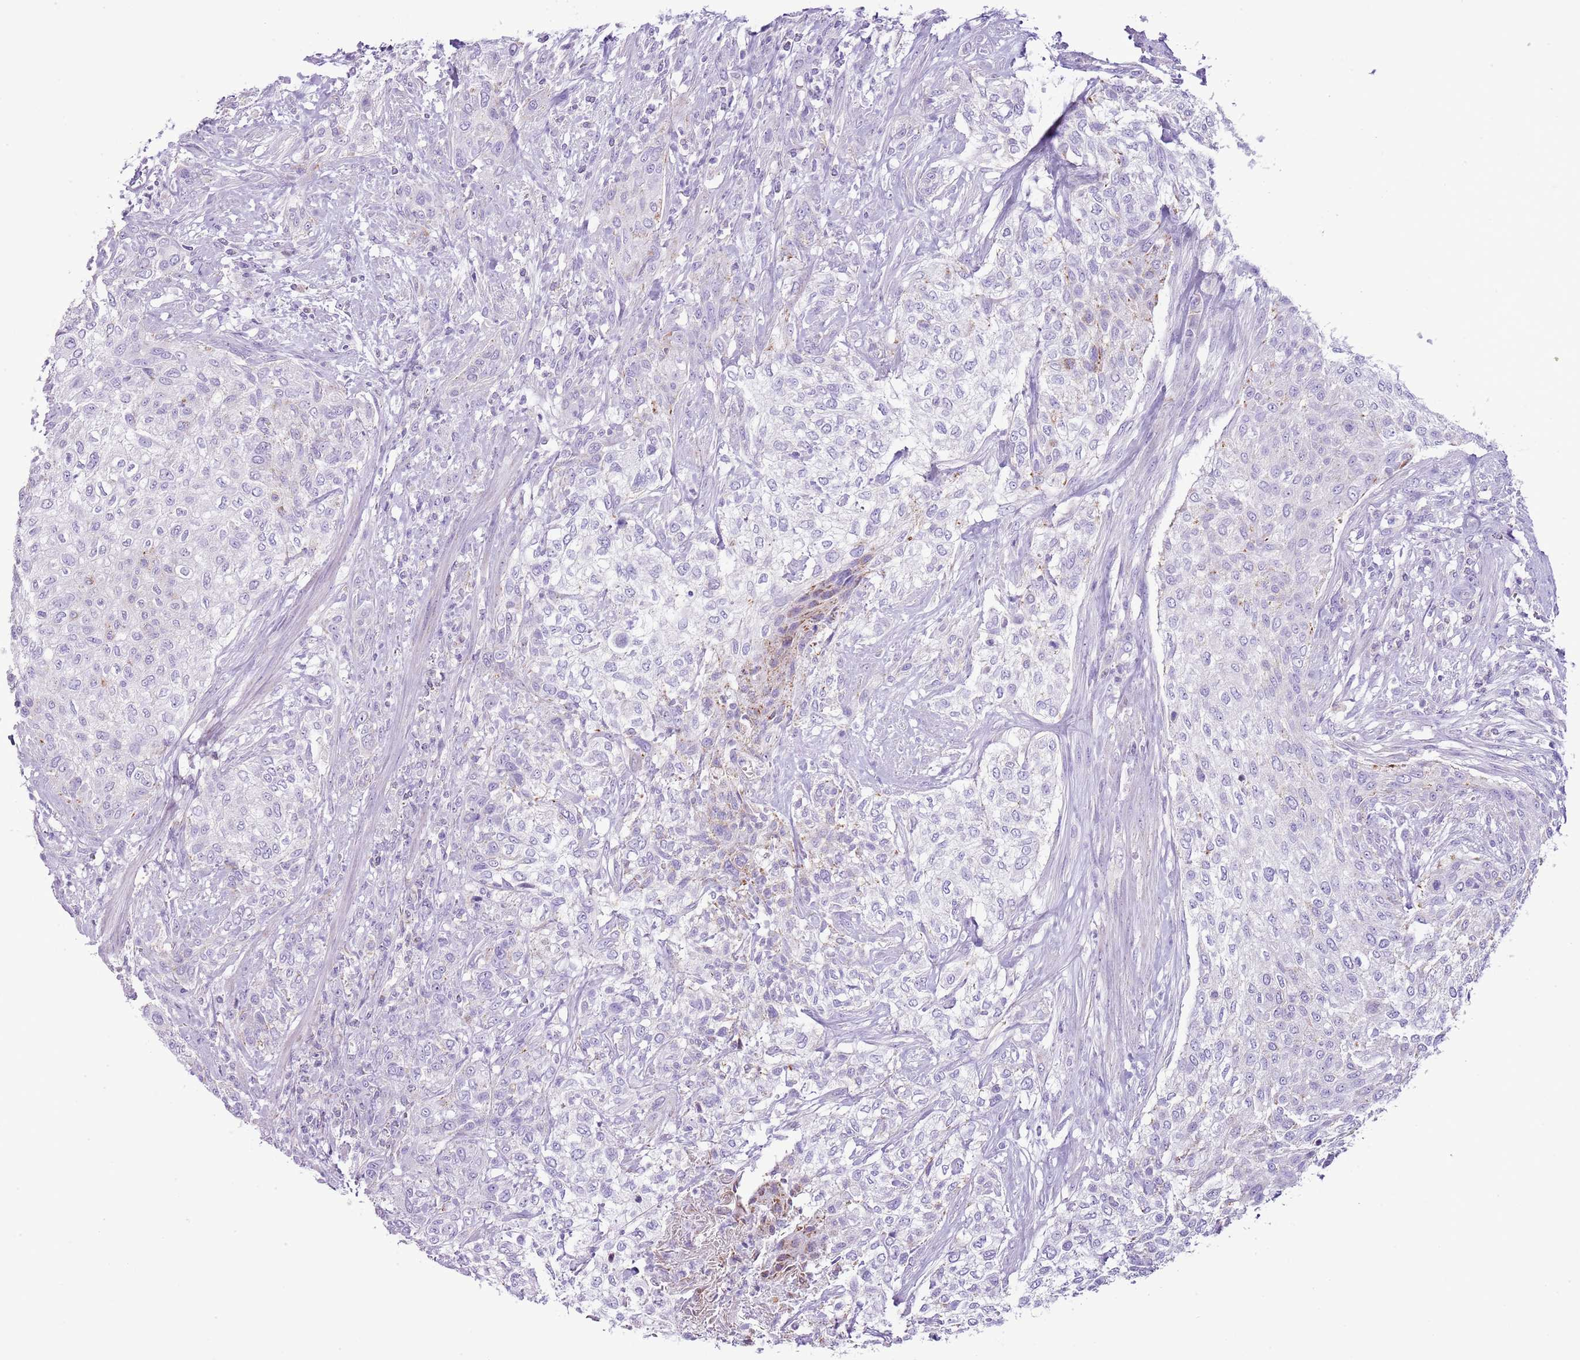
{"staining": {"intensity": "negative", "quantity": "none", "location": "none"}, "tissue": "urothelial cancer", "cell_type": "Tumor cells", "image_type": "cancer", "snomed": [{"axis": "morphology", "description": "Normal tissue, NOS"}, {"axis": "morphology", "description": "Urothelial carcinoma, NOS"}, {"axis": "topography", "description": "Urinary bladder"}, {"axis": "topography", "description": "Peripheral nerve tissue"}], "caption": "Tumor cells show no significant staining in transitional cell carcinoma.", "gene": "SLC23A1", "patient": {"sex": "male", "age": 35}}